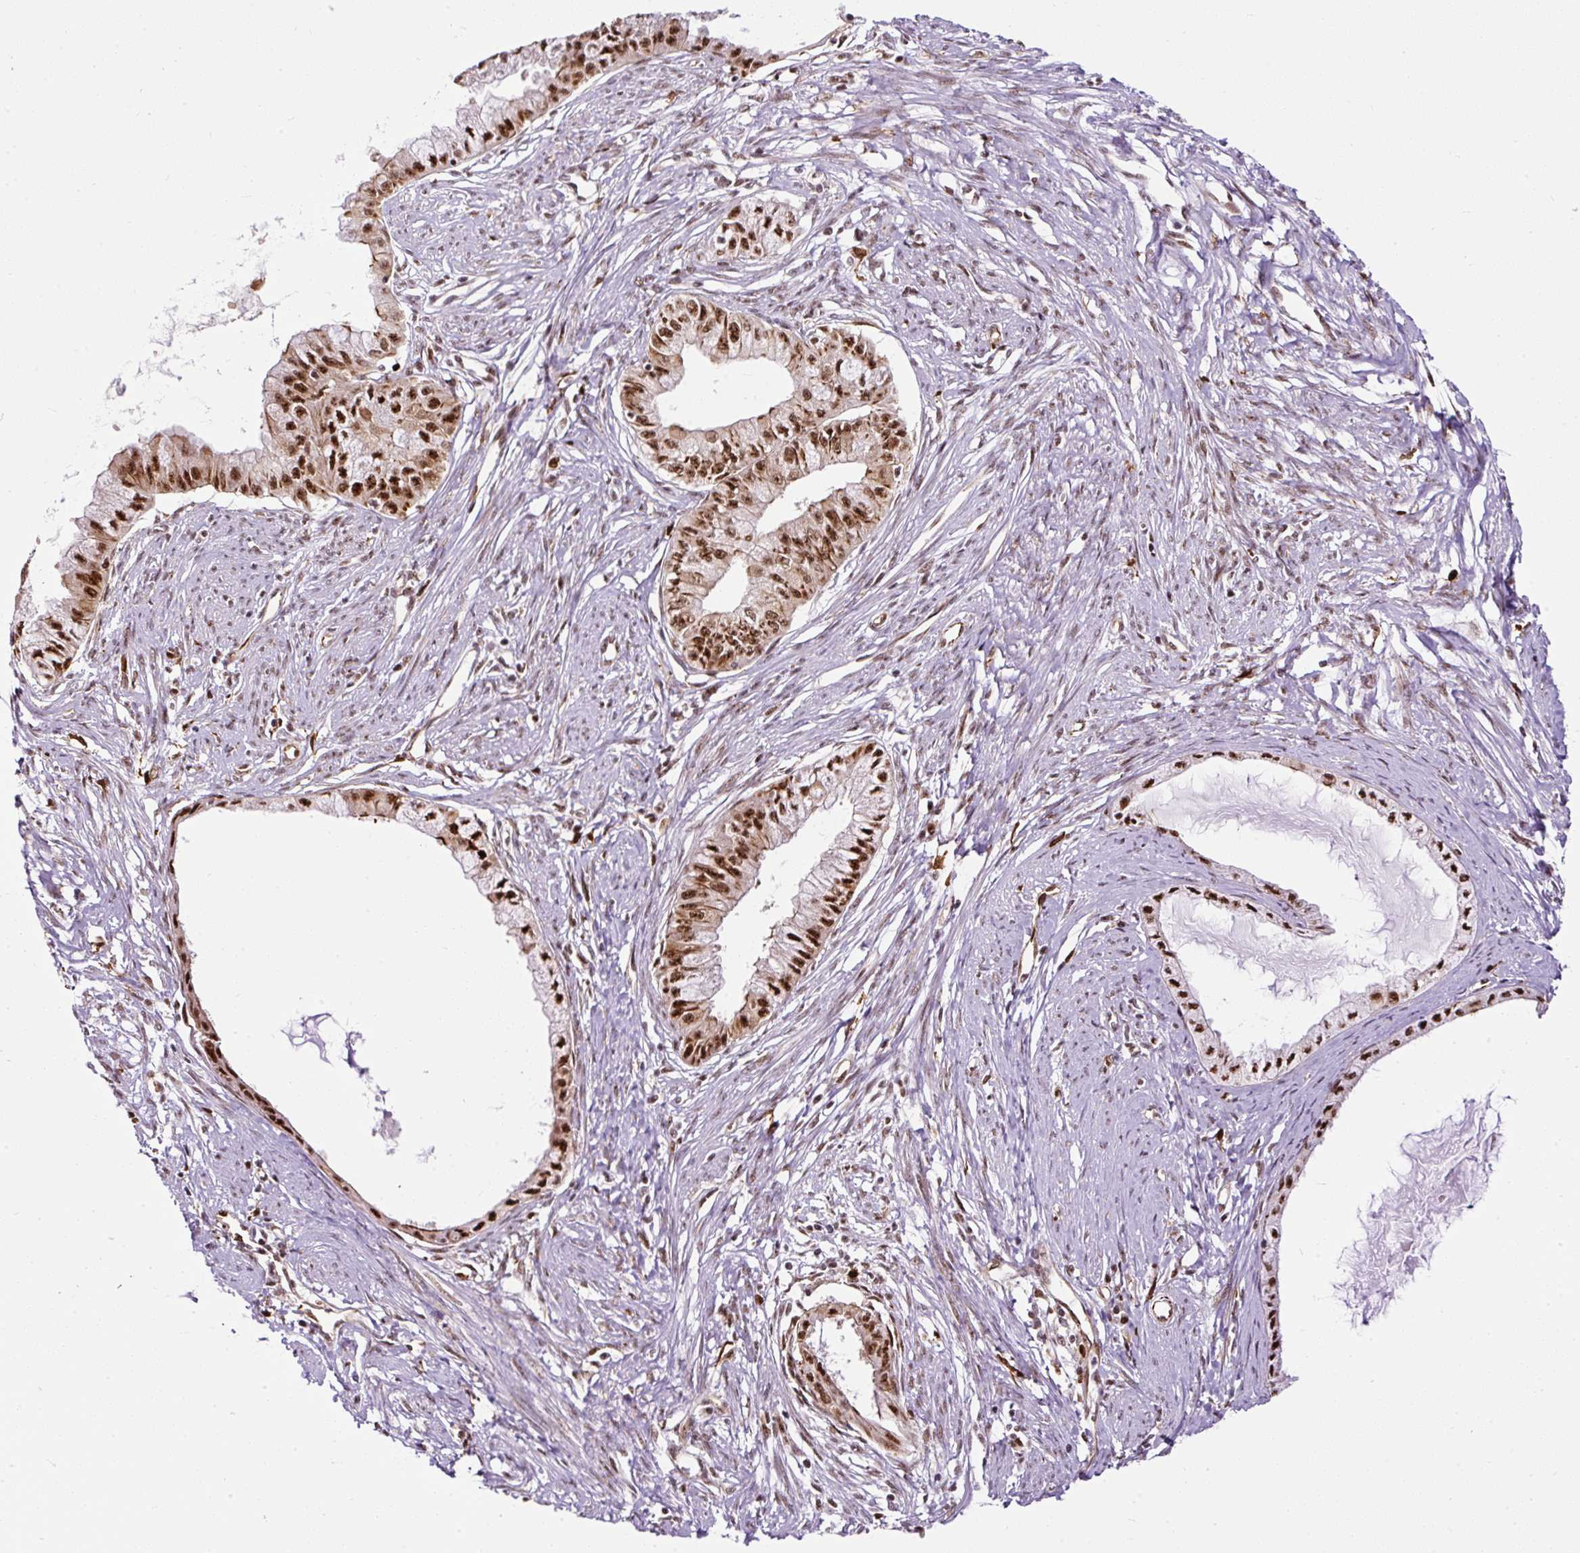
{"staining": {"intensity": "strong", "quantity": ">75%", "location": "nuclear"}, "tissue": "endometrial cancer", "cell_type": "Tumor cells", "image_type": "cancer", "snomed": [{"axis": "morphology", "description": "Adenocarcinoma, NOS"}, {"axis": "topography", "description": "Endometrium"}], "caption": "Immunohistochemistry (DAB (3,3'-diaminobenzidine)) staining of human endometrial cancer displays strong nuclear protein positivity in about >75% of tumor cells. (DAB (3,3'-diaminobenzidine) = brown stain, brightfield microscopy at high magnification).", "gene": "LUC7L2", "patient": {"sex": "female", "age": 76}}